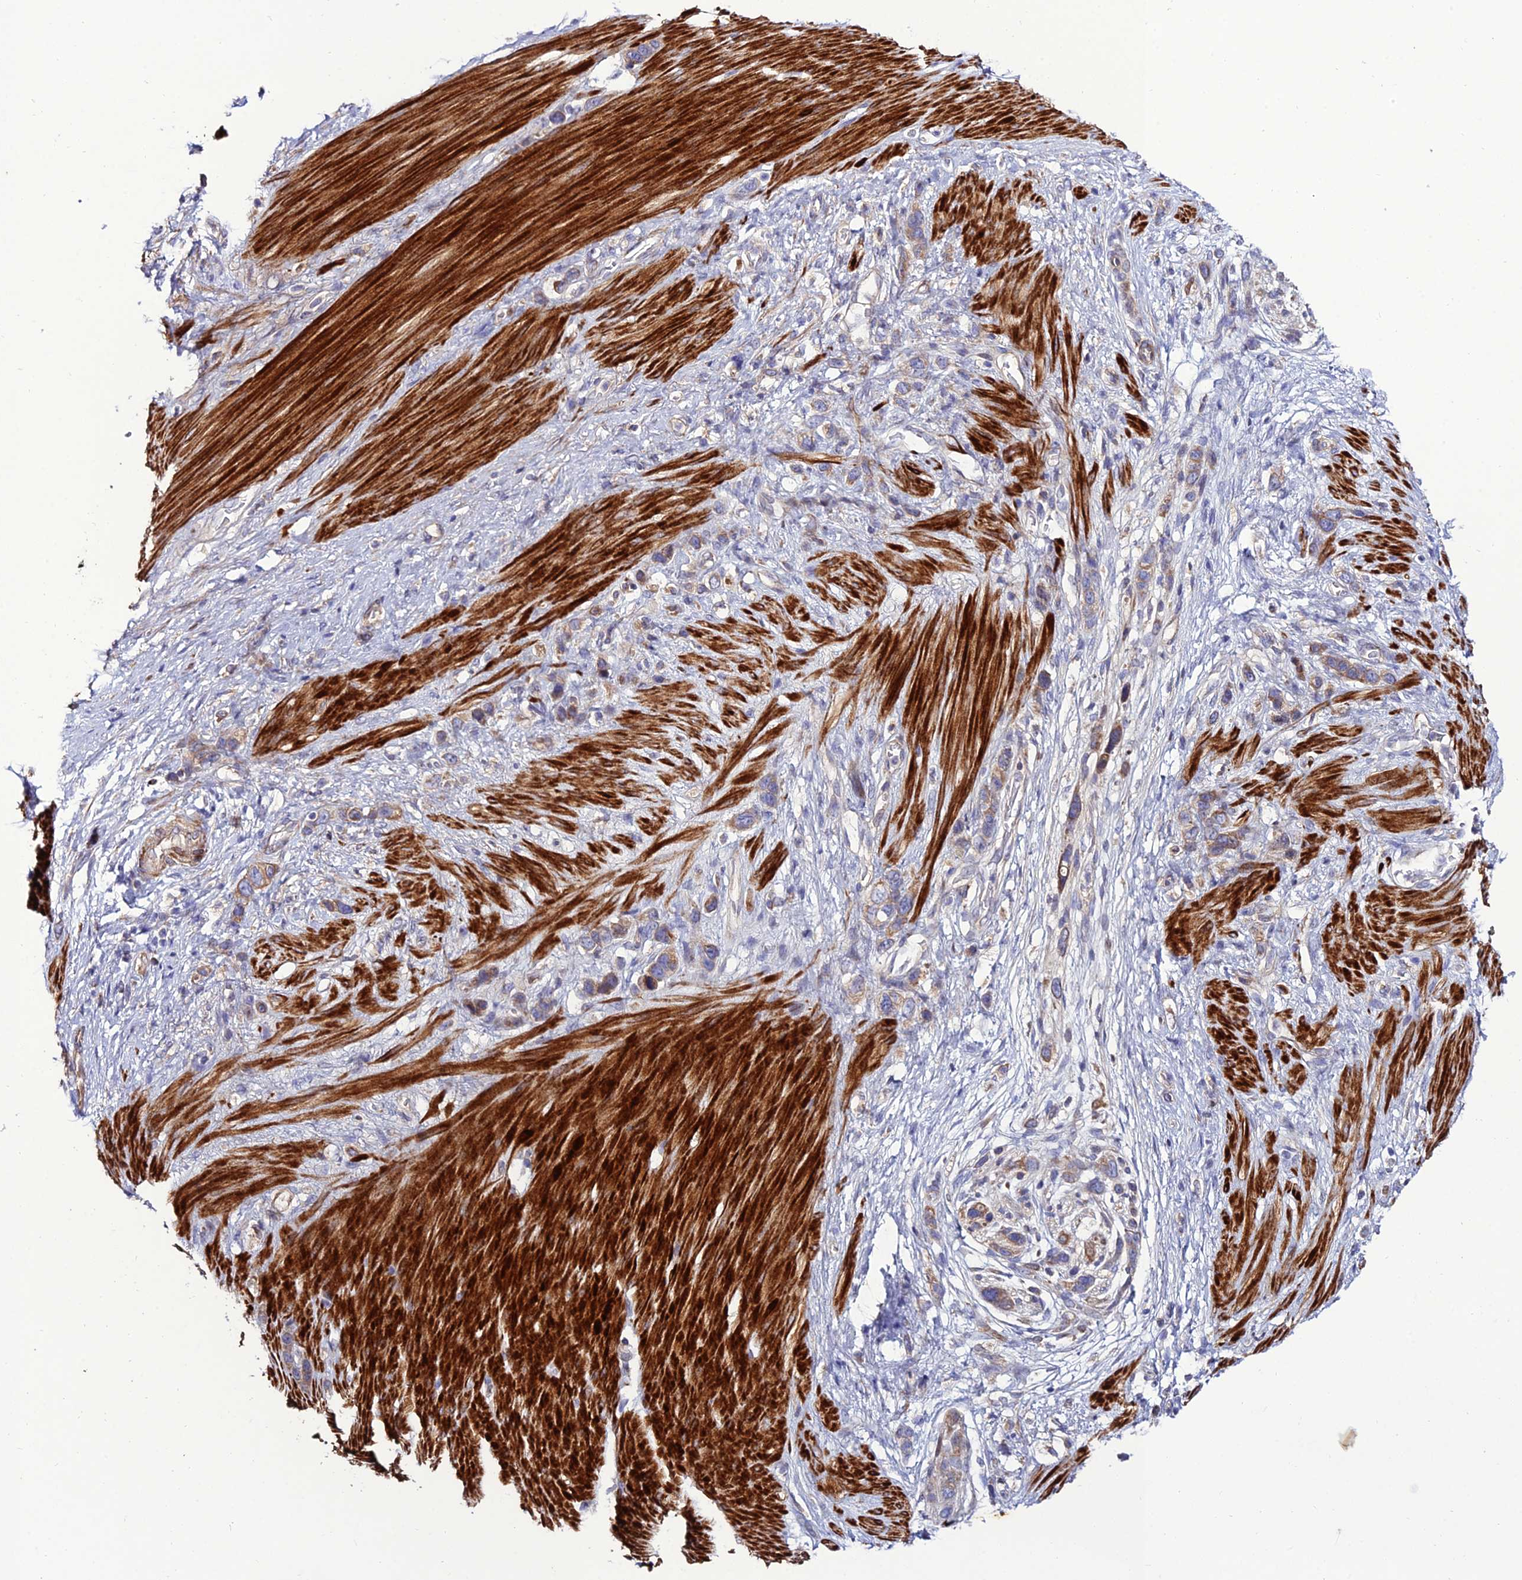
{"staining": {"intensity": "weak", "quantity": ">75%", "location": "cytoplasmic/membranous"}, "tissue": "stomach cancer", "cell_type": "Tumor cells", "image_type": "cancer", "snomed": [{"axis": "morphology", "description": "Adenocarcinoma, NOS"}, {"axis": "morphology", "description": "Adenocarcinoma, High grade"}, {"axis": "topography", "description": "Stomach, upper"}, {"axis": "topography", "description": "Stomach, lower"}], "caption": "There is low levels of weak cytoplasmic/membranous expression in tumor cells of stomach cancer (adenocarcinoma), as demonstrated by immunohistochemical staining (brown color).", "gene": "ARL6IP1", "patient": {"sex": "female", "age": 65}}